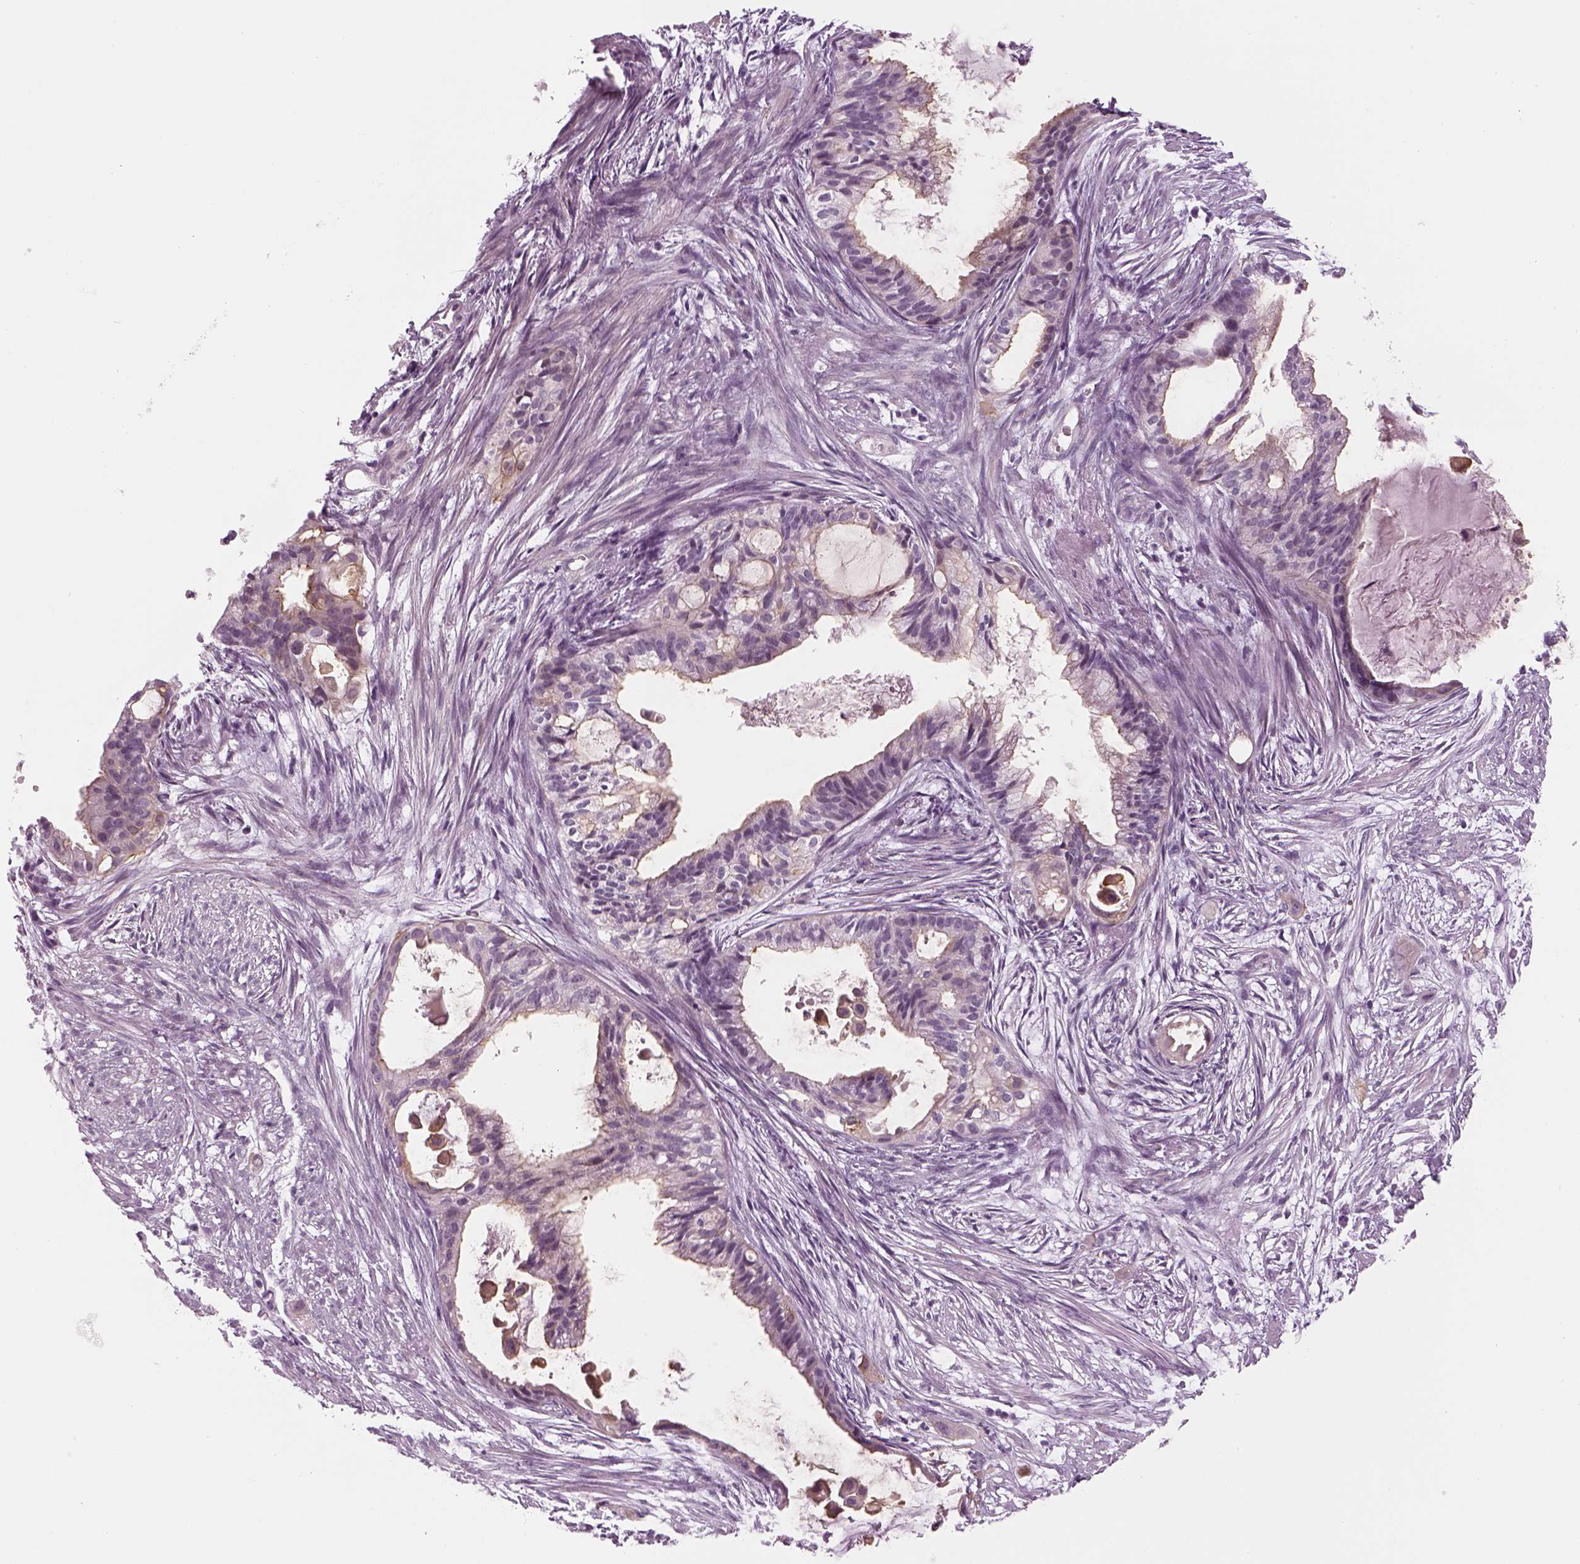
{"staining": {"intensity": "negative", "quantity": "none", "location": "none"}, "tissue": "endometrial cancer", "cell_type": "Tumor cells", "image_type": "cancer", "snomed": [{"axis": "morphology", "description": "Adenocarcinoma, NOS"}, {"axis": "topography", "description": "Endometrium"}], "caption": "High power microscopy histopathology image of an immunohistochemistry (IHC) micrograph of endometrial cancer (adenocarcinoma), revealing no significant positivity in tumor cells.", "gene": "LRRIQ3", "patient": {"sex": "female", "age": 86}}